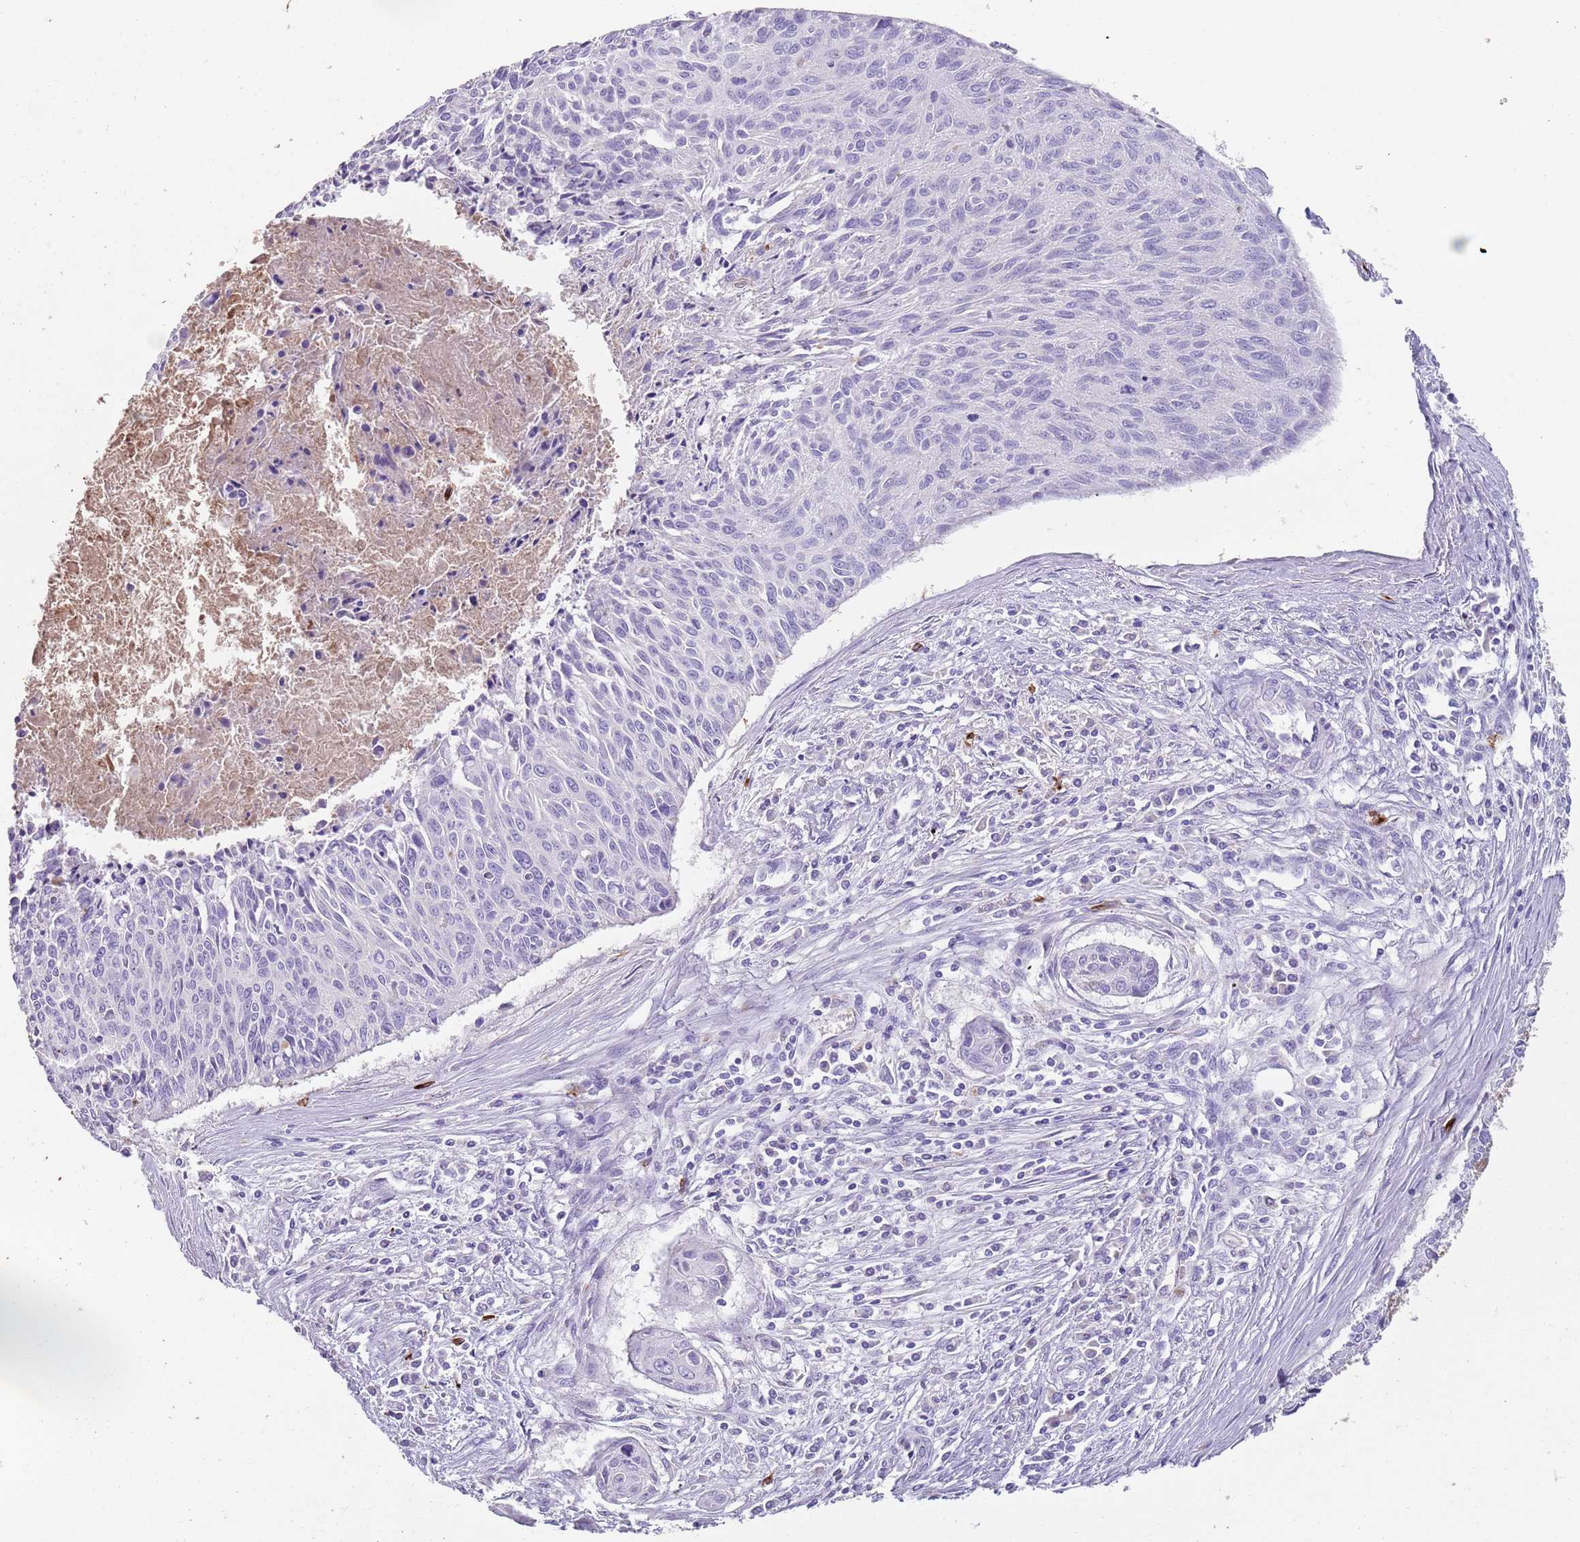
{"staining": {"intensity": "negative", "quantity": "none", "location": "none"}, "tissue": "cervical cancer", "cell_type": "Tumor cells", "image_type": "cancer", "snomed": [{"axis": "morphology", "description": "Squamous cell carcinoma, NOS"}, {"axis": "topography", "description": "Cervix"}], "caption": "Tumor cells are negative for protein expression in human cervical cancer (squamous cell carcinoma).", "gene": "TMEM251", "patient": {"sex": "female", "age": 55}}